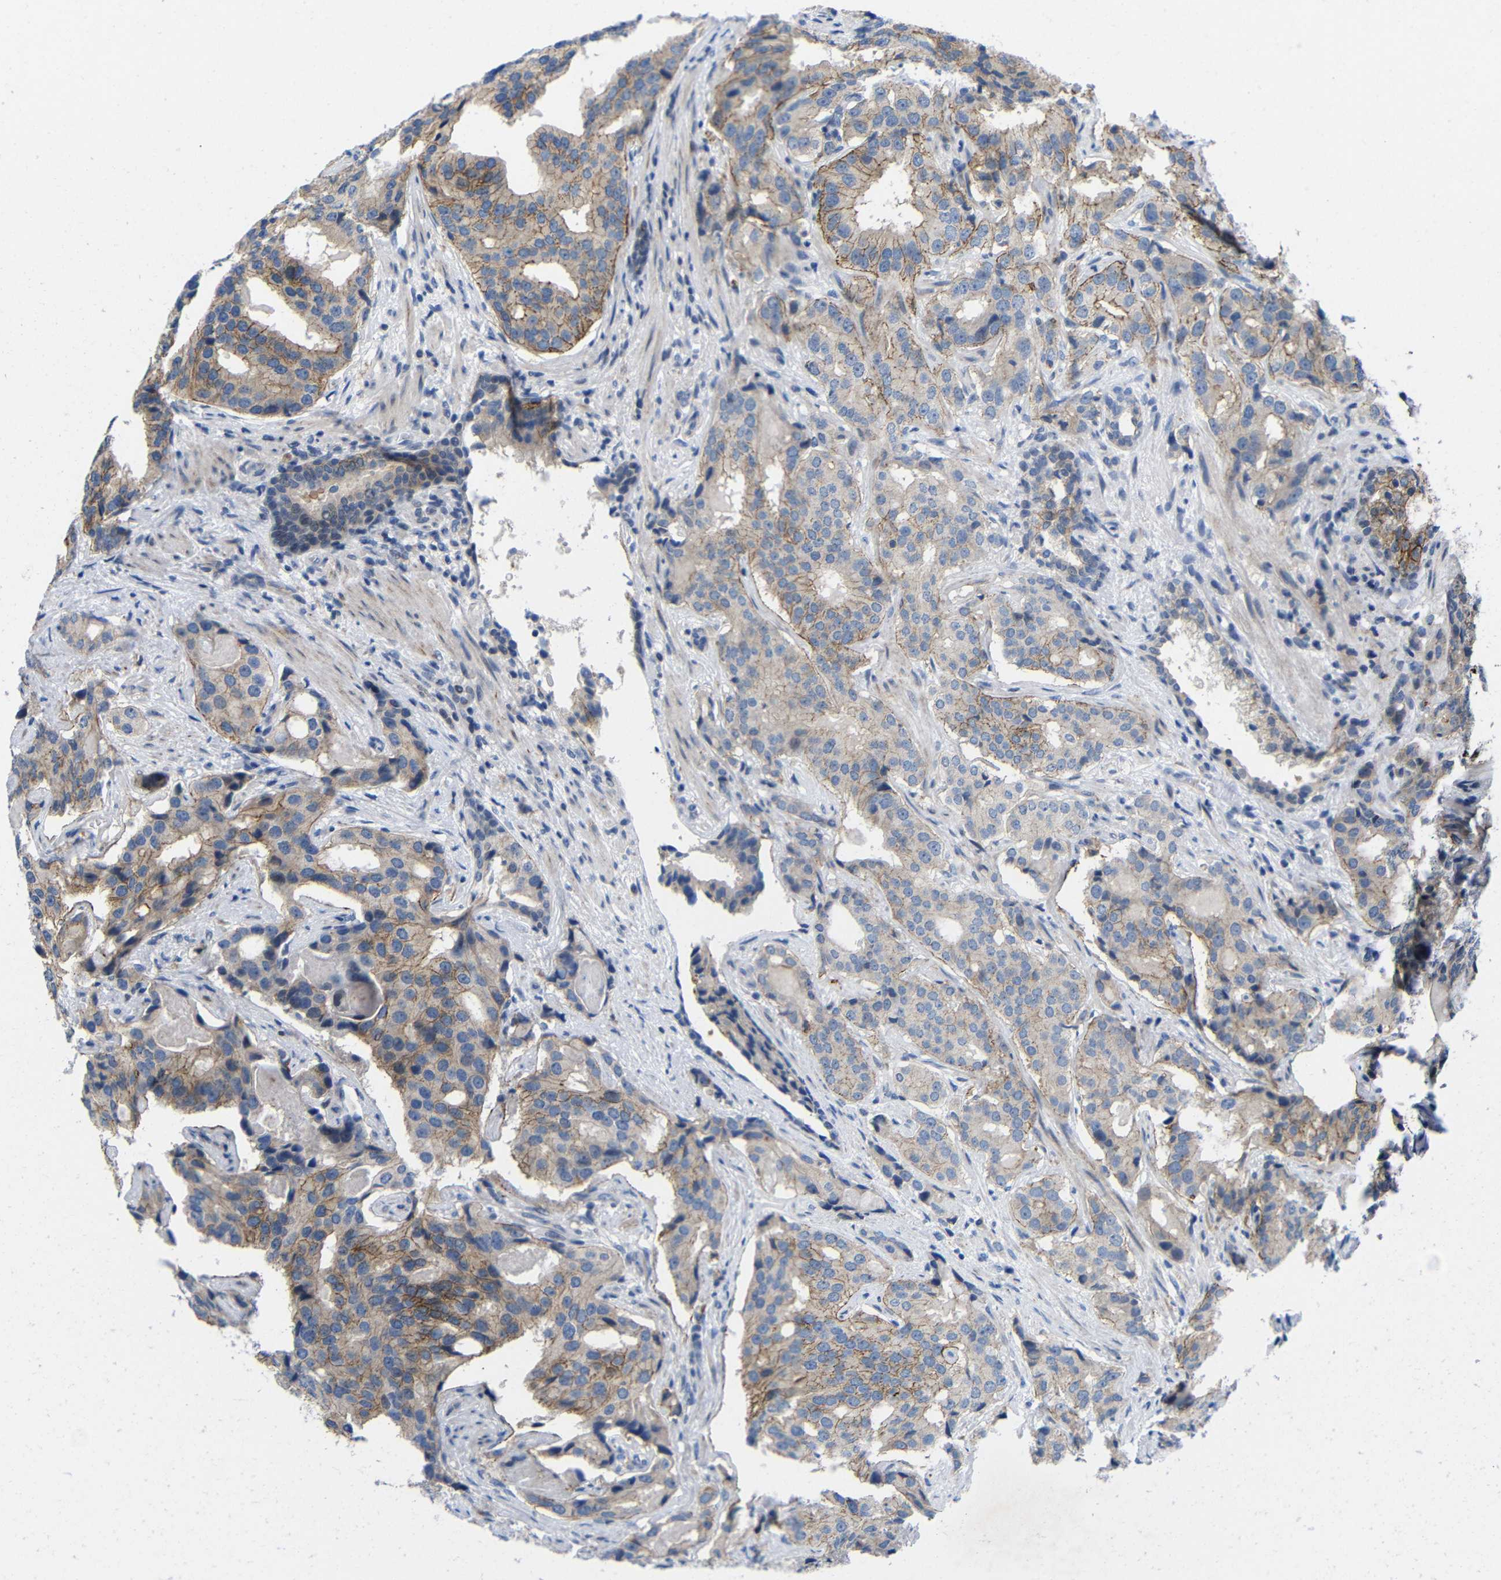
{"staining": {"intensity": "strong", "quantity": "25%-75%", "location": "cytoplasmic/membranous"}, "tissue": "prostate cancer", "cell_type": "Tumor cells", "image_type": "cancer", "snomed": [{"axis": "morphology", "description": "Adenocarcinoma, High grade"}, {"axis": "topography", "description": "Prostate"}], "caption": "IHC staining of prostate cancer, which reveals high levels of strong cytoplasmic/membranous positivity in approximately 25%-75% of tumor cells indicating strong cytoplasmic/membranous protein staining. The staining was performed using DAB (brown) for protein detection and nuclei were counterstained in hematoxylin (blue).", "gene": "CMTM1", "patient": {"sex": "male", "age": 58}}